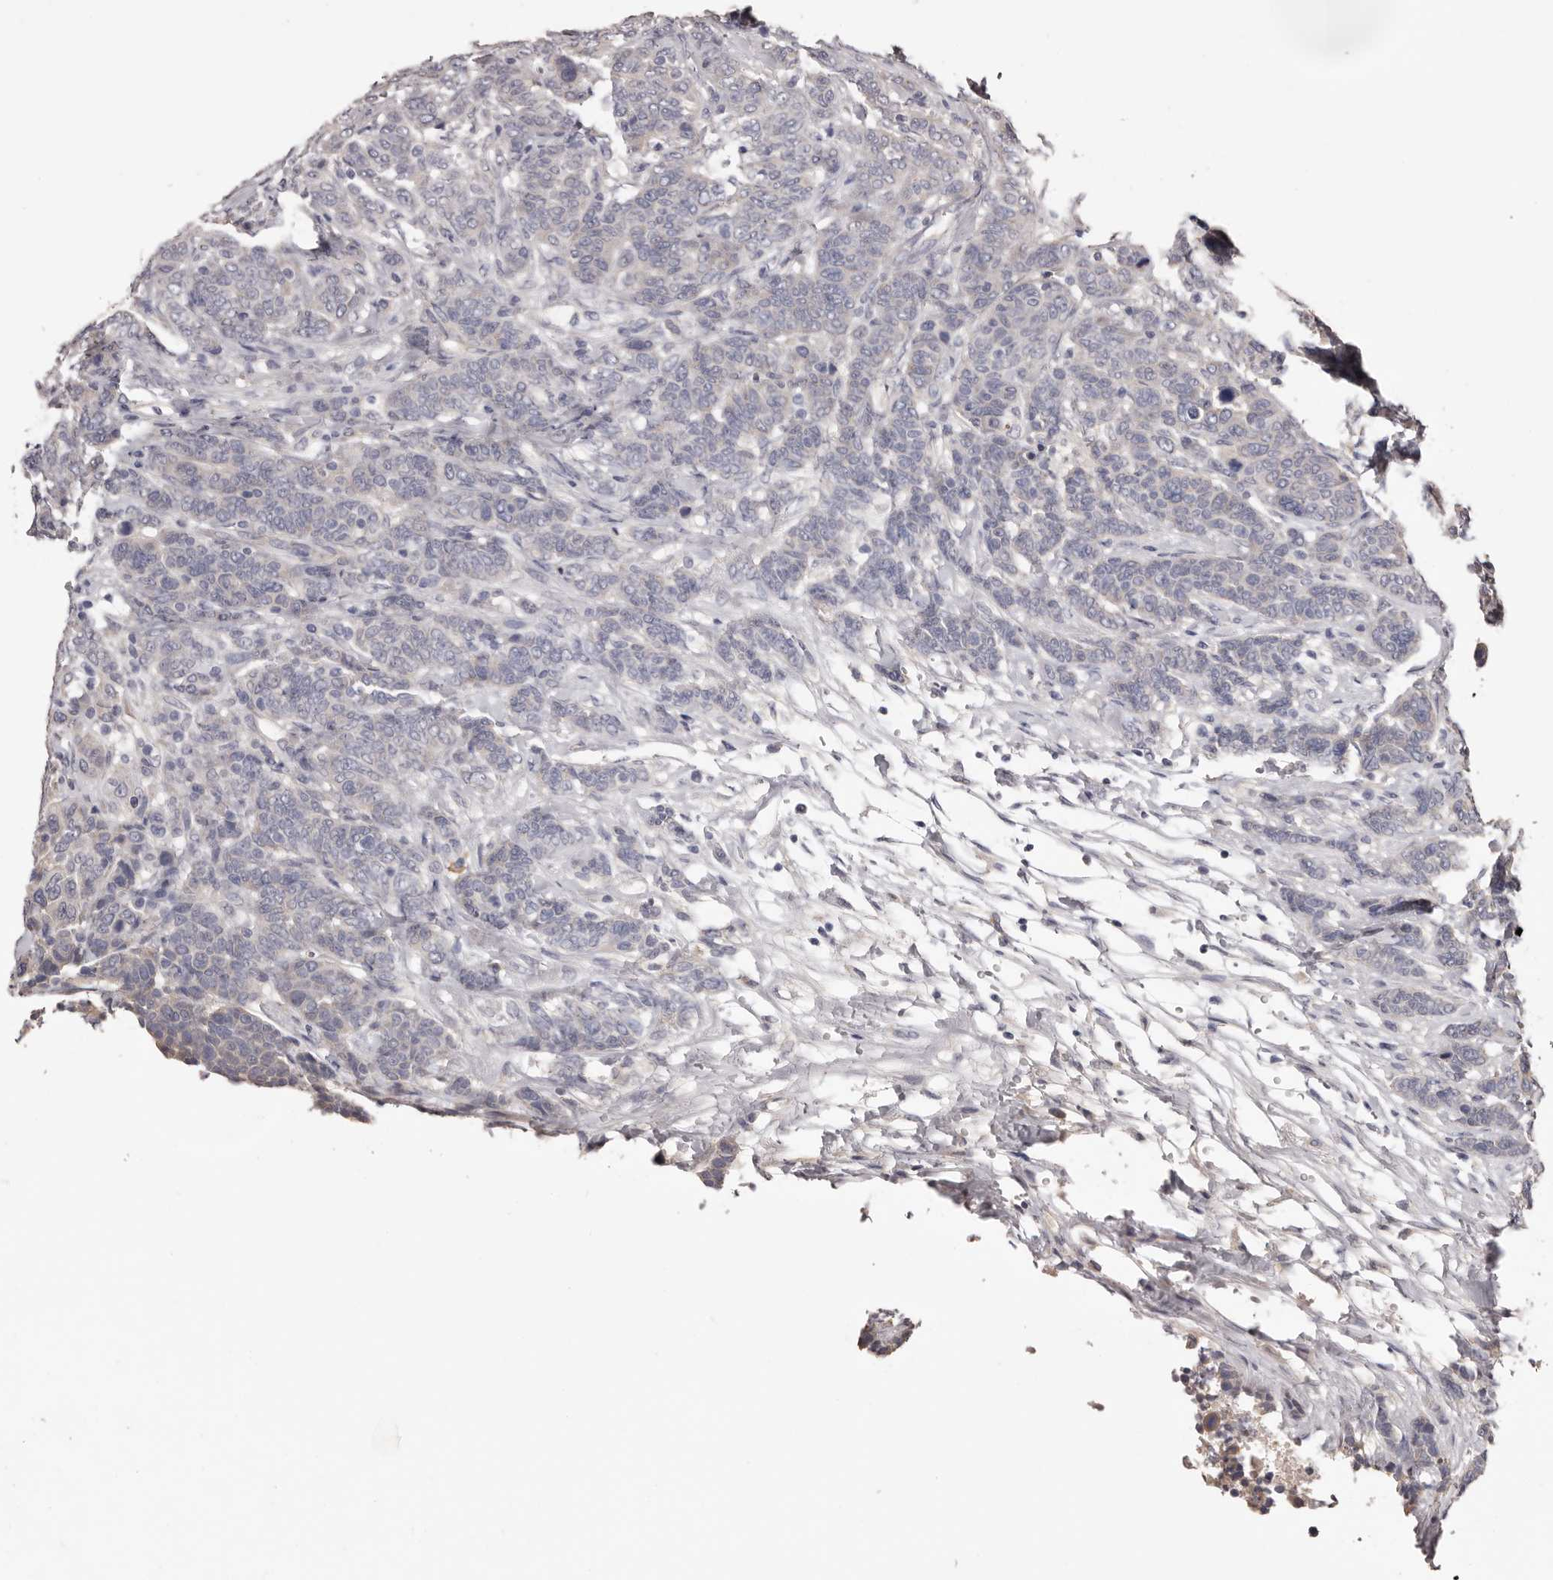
{"staining": {"intensity": "negative", "quantity": "none", "location": "none"}, "tissue": "breast cancer", "cell_type": "Tumor cells", "image_type": "cancer", "snomed": [{"axis": "morphology", "description": "Duct carcinoma"}, {"axis": "topography", "description": "Breast"}], "caption": "Tumor cells are negative for brown protein staining in breast invasive ductal carcinoma.", "gene": "ETNK1", "patient": {"sex": "female", "age": 37}}